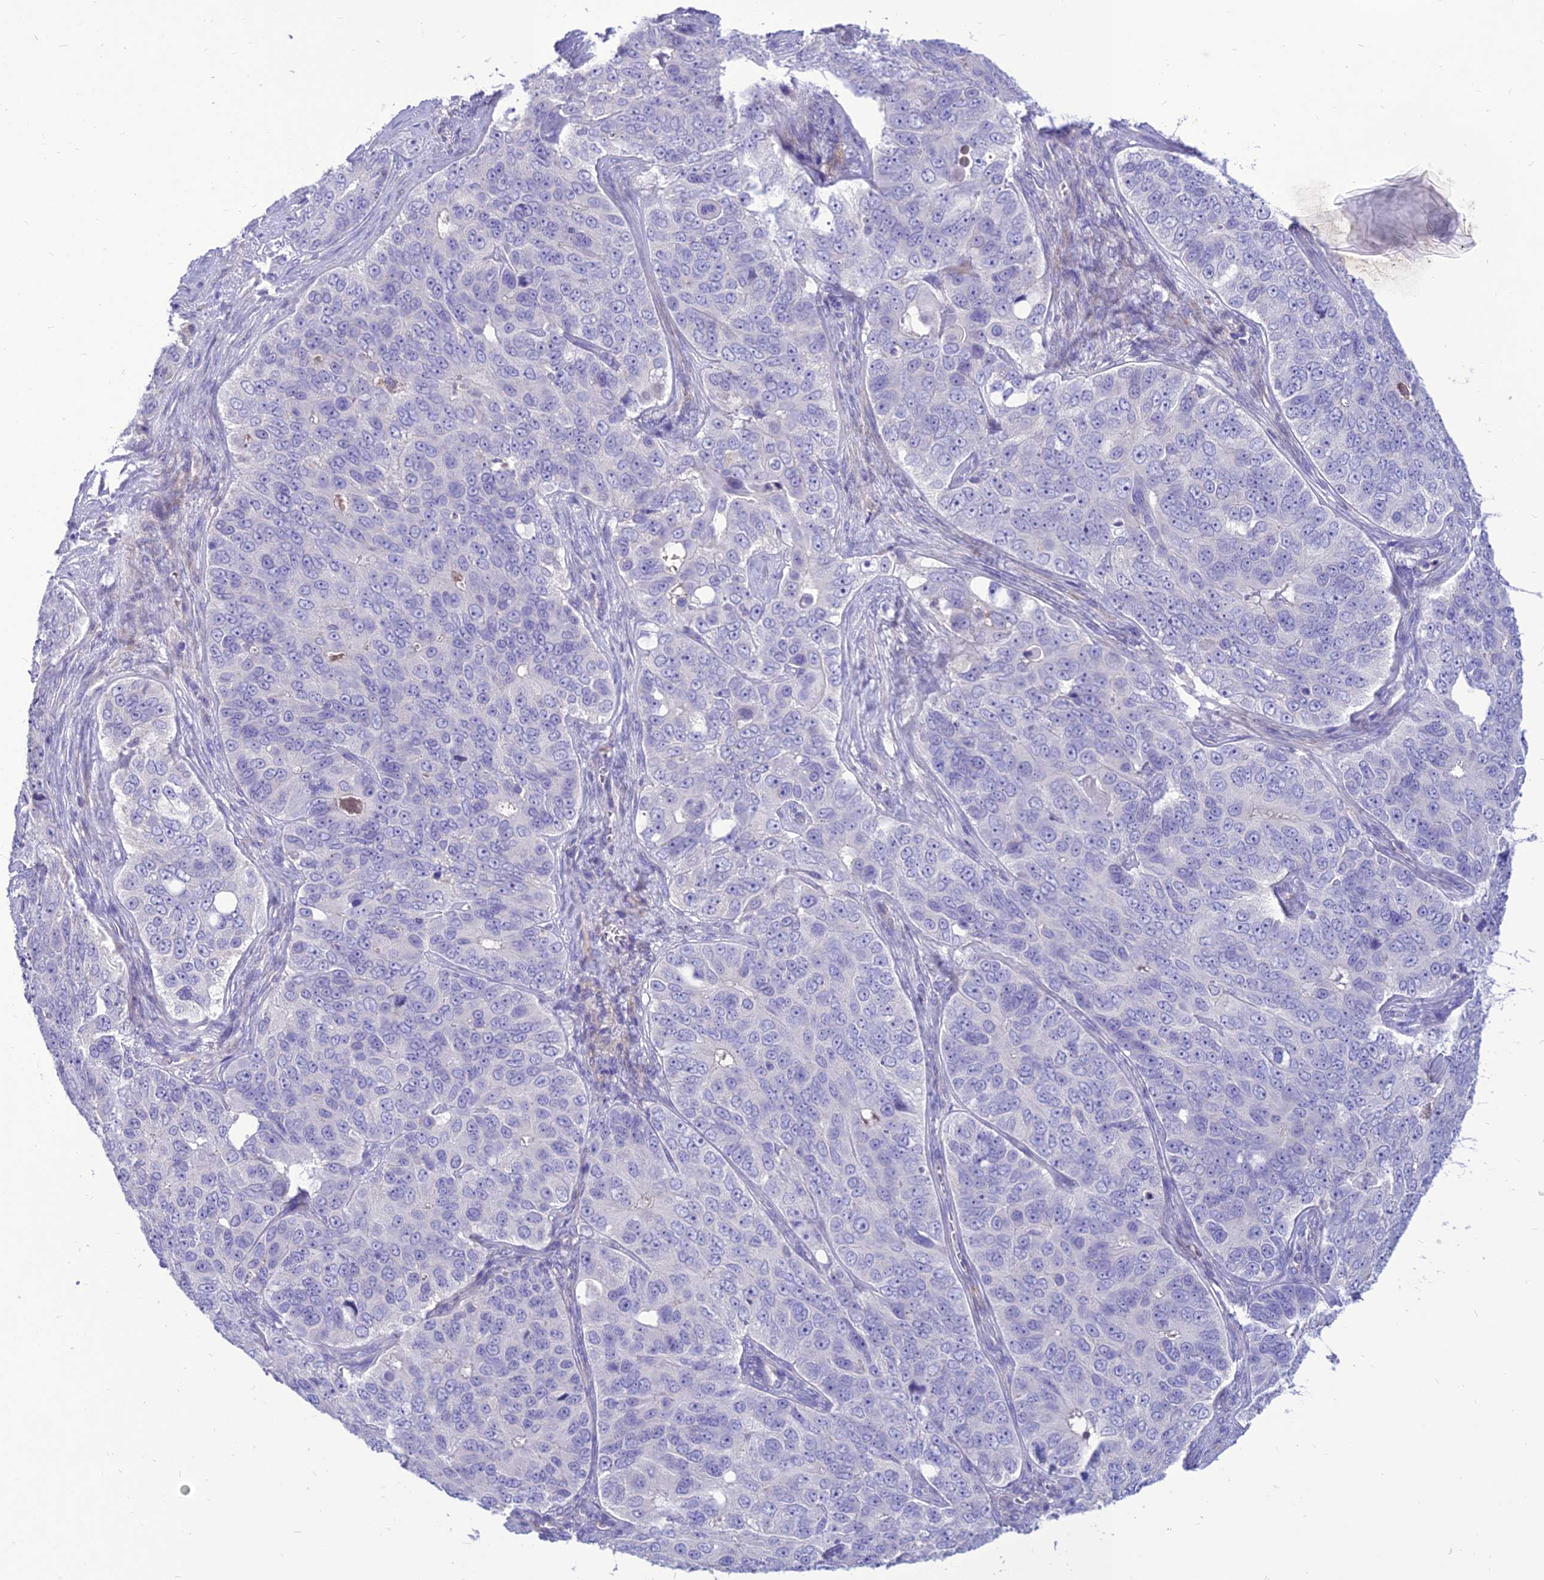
{"staining": {"intensity": "negative", "quantity": "none", "location": "none"}, "tissue": "ovarian cancer", "cell_type": "Tumor cells", "image_type": "cancer", "snomed": [{"axis": "morphology", "description": "Carcinoma, endometroid"}, {"axis": "topography", "description": "Ovary"}], "caption": "Immunohistochemistry (IHC) image of neoplastic tissue: ovarian endometroid carcinoma stained with DAB exhibits no significant protein positivity in tumor cells. Nuclei are stained in blue.", "gene": "TEKT3", "patient": {"sex": "female", "age": 51}}